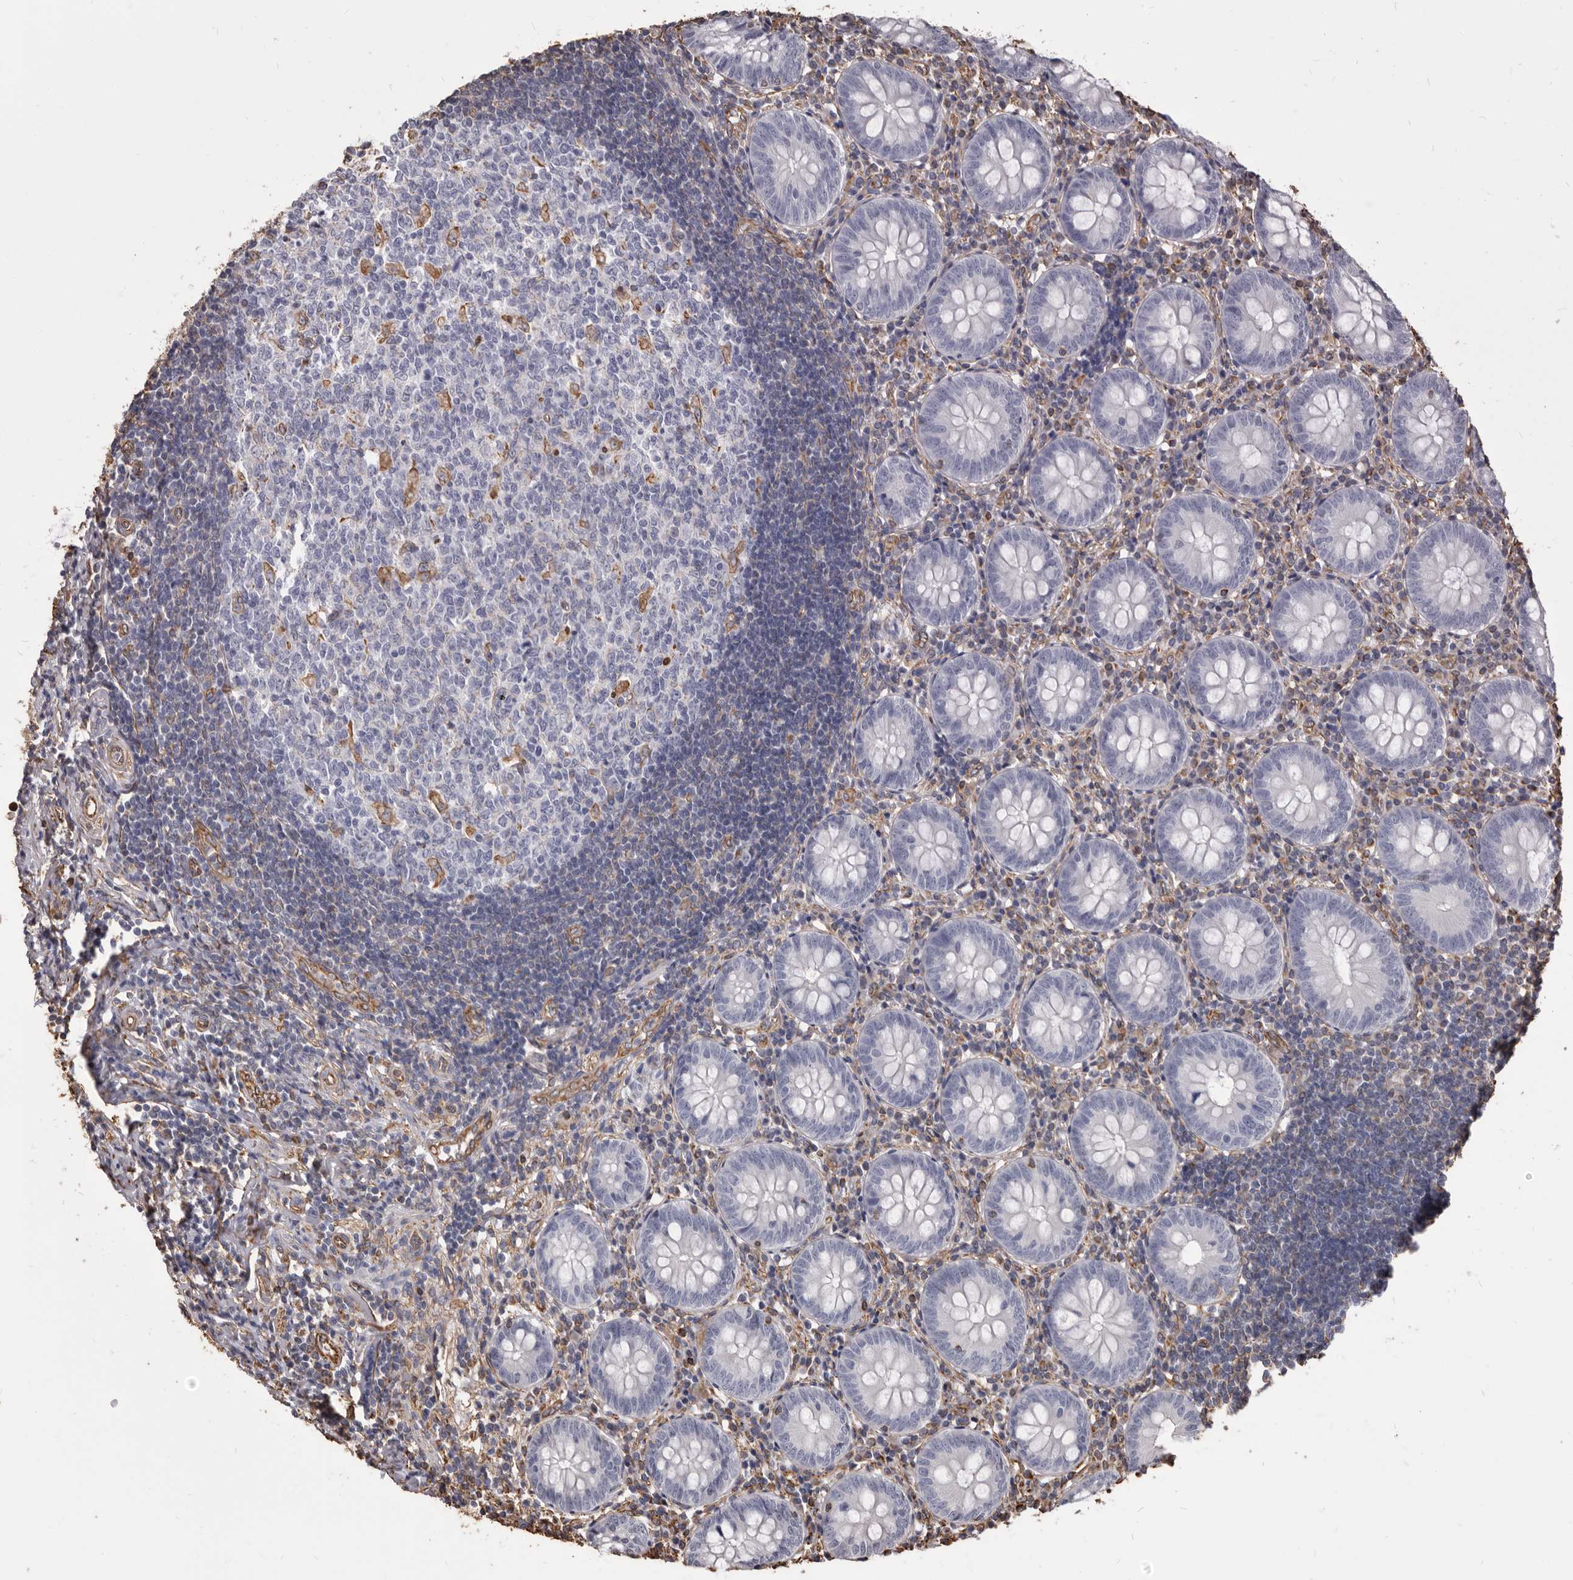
{"staining": {"intensity": "negative", "quantity": "none", "location": "none"}, "tissue": "appendix", "cell_type": "Glandular cells", "image_type": "normal", "snomed": [{"axis": "morphology", "description": "Normal tissue, NOS"}, {"axis": "topography", "description": "Appendix"}], "caption": "IHC histopathology image of normal appendix: human appendix stained with DAB exhibits no significant protein expression in glandular cells.", "gene": "MTURN", "patient": {"sex": "female", "age": 54}}